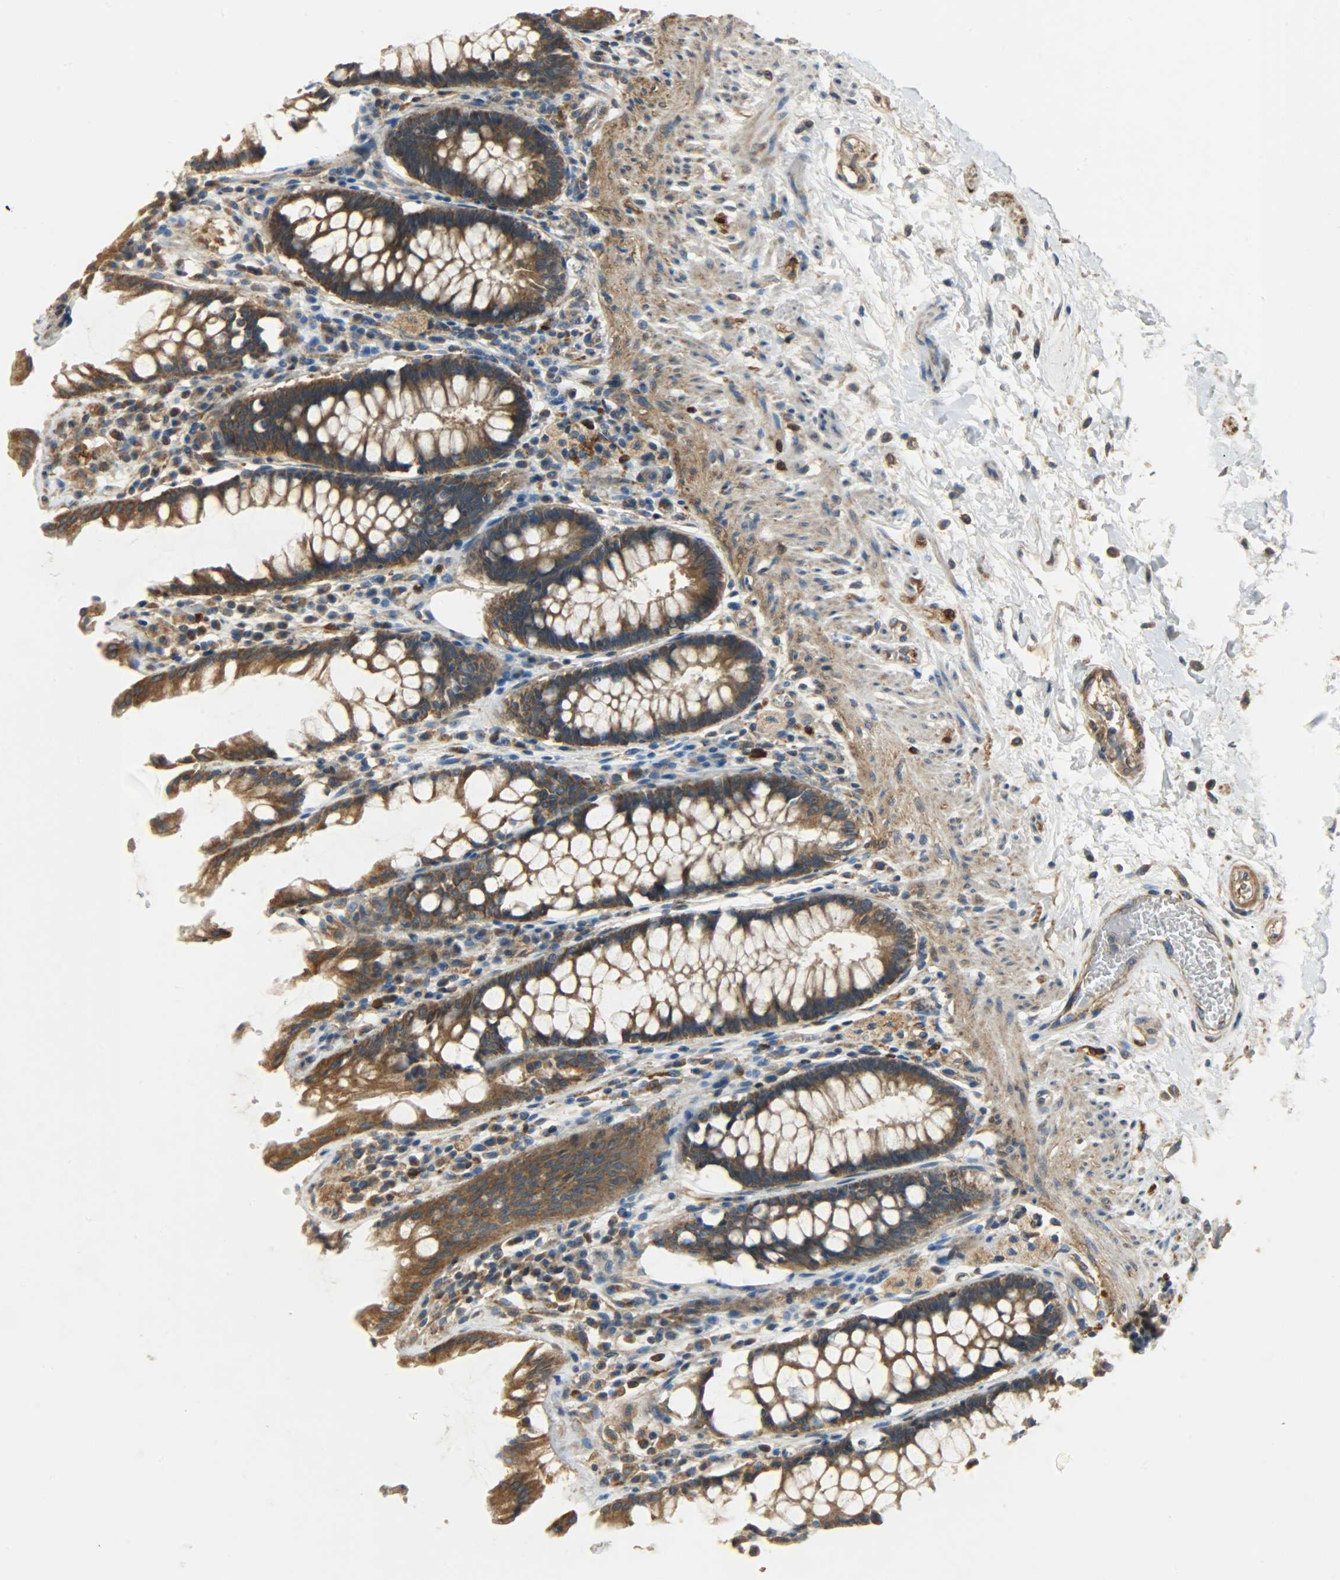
{"staining": {"intensity": "strong", "quantity": ">75%", "location": "cytoplasmic/membranous"}, "tissue": "rectum", "cell_type": "Glandular cells", "image_type": "normal", "snomed": [{"axis": "morphology", "description": "Normal tissue, NOS"}, {"axis": "topography", "description": "Rectum"}], "caption": "A photomicrograph showing strong cytoplasmic/membranous expression in approximately >75% of glandular cells in benign rectum, as visualized by brown immunohistochemical staining.", "gene": "C1orf198", "patient": {"sex": "female", "age": 46}}